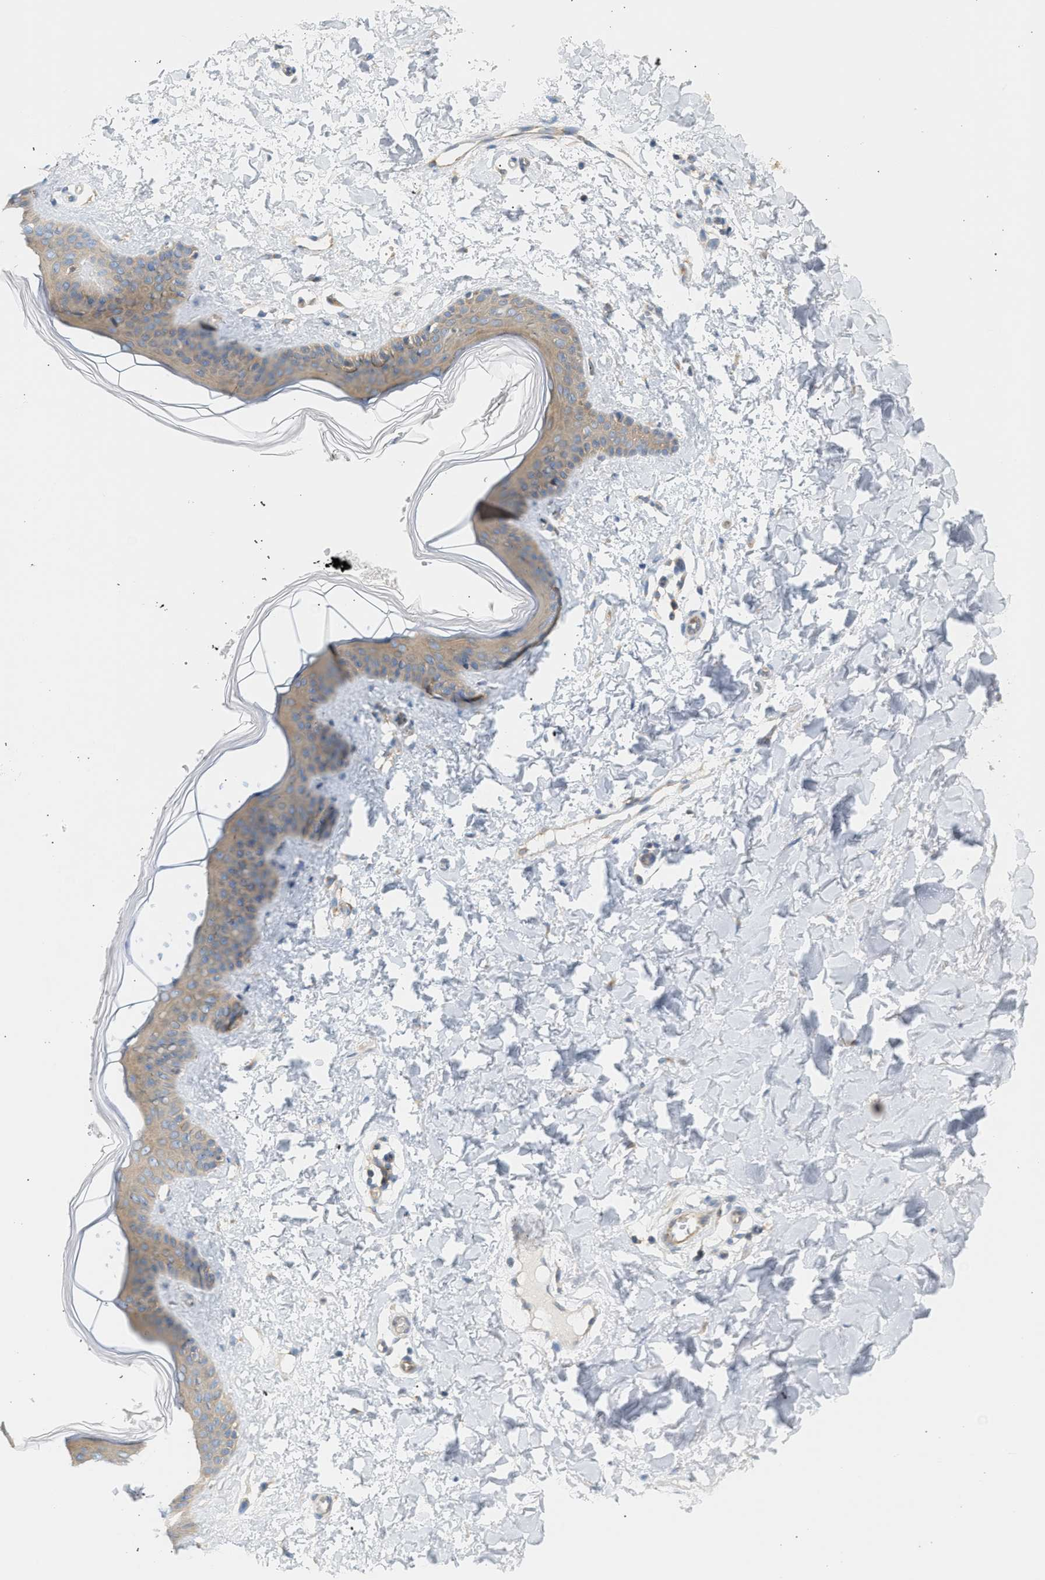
{"staining": {"intensity": "weak", "quantity": "<25%", "location": "cytoplasmic/membranous"}, "tissue": "skin", "cell_type": "Fibroblasts", "image_type": "normal", "snomed": [{"axis": "morphology", "description": "Normal tissue, NOS"}, {"axis": "topography", "description": "Skin"}], "caption": "High magnification brightfield microscopy of normal skin stained with DAB (brown) and counterstained with hematoxylin (blue): fibroblasts show no significant staining. (DAB IHC, high magnification).", "gene": "PAFAH1B1", "patient": {"sex": "female", "age": 17}}